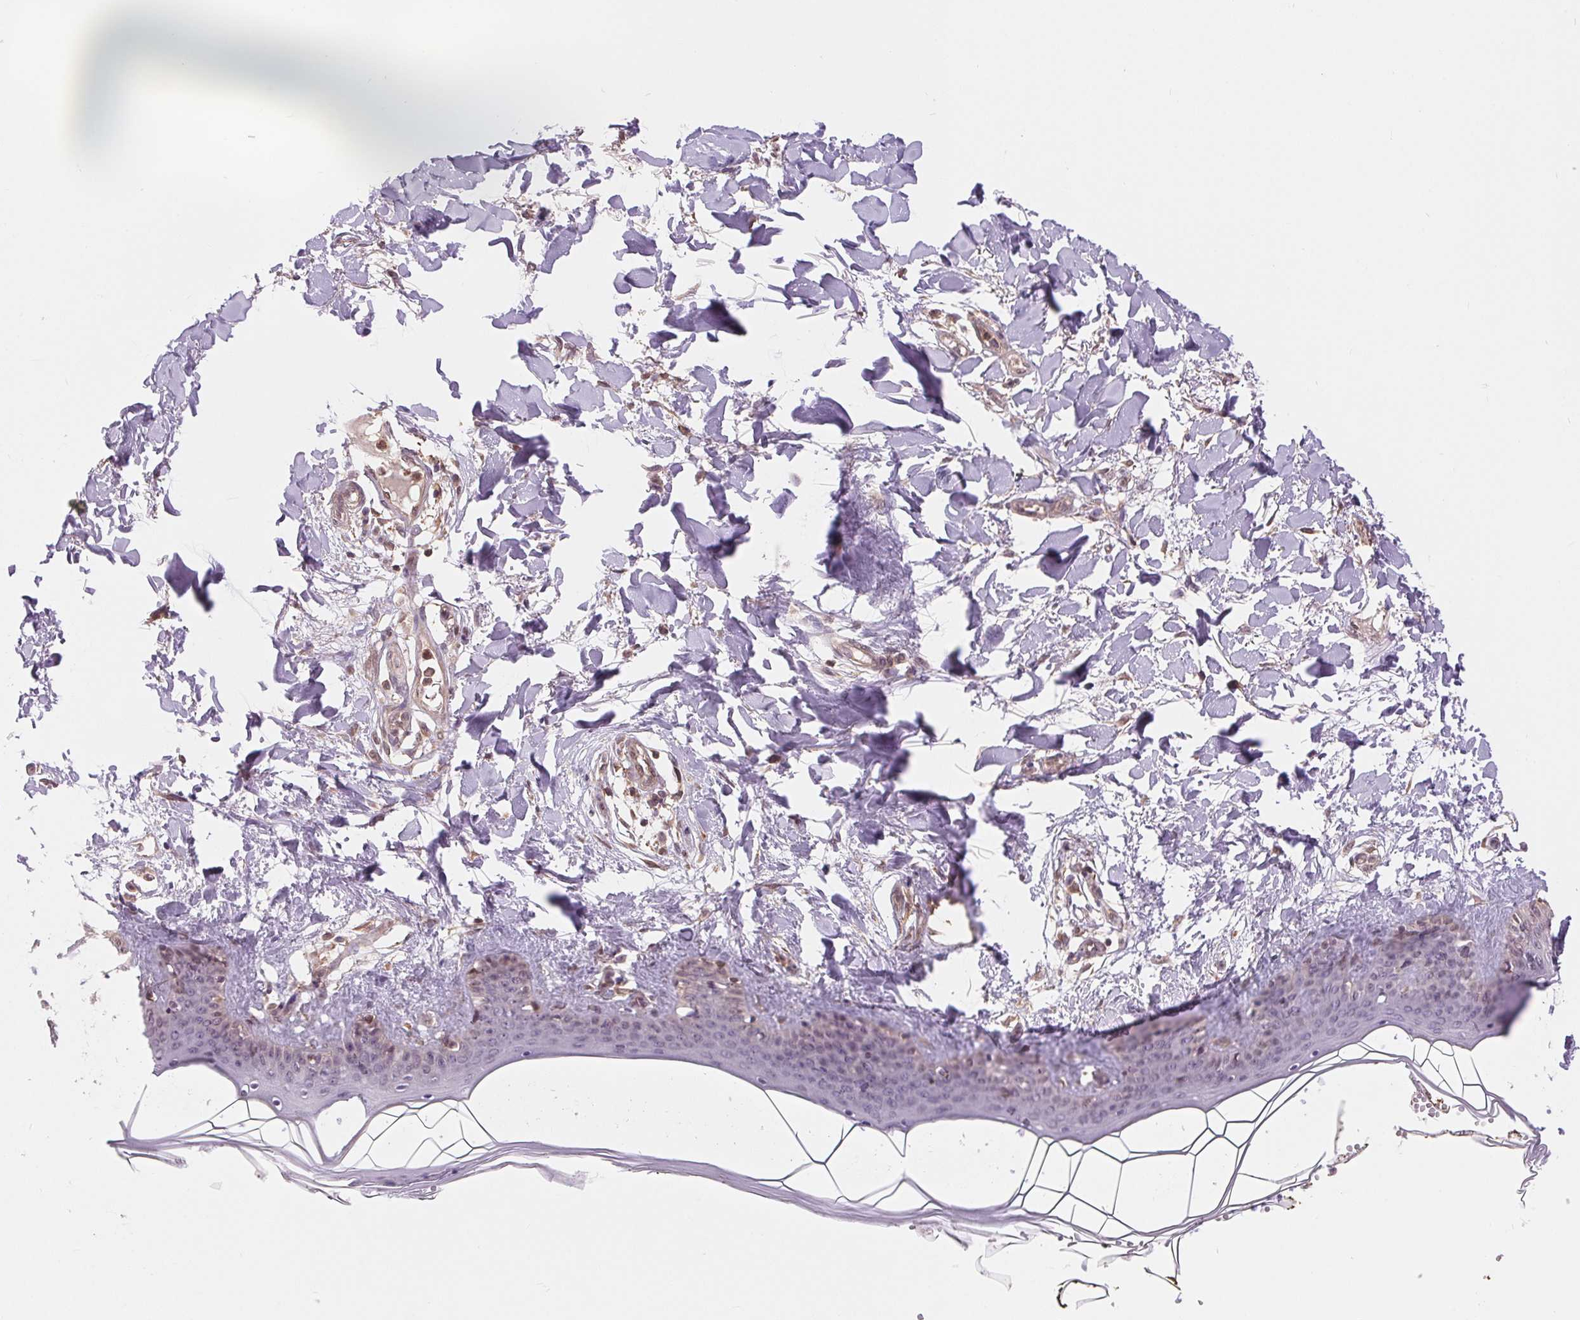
{"staining": {"intensity": "negative", "quantity": "none", "location": "none"}, "tissue": "skin", "cell_type": "Fibroblasts", "image_type": "normal", "snomed": [{"axis": "morphology", "description": "Normal tissue, NOS"}, {"axis": "topography", "description": "Skin"}], "caption": "IHC photomicrograph of normal skin stained for a protein (brown), which exhibits no expression in fibroblasts.", "gene": "TMEM273", "patient": {"sex": "female", "age": 34}}